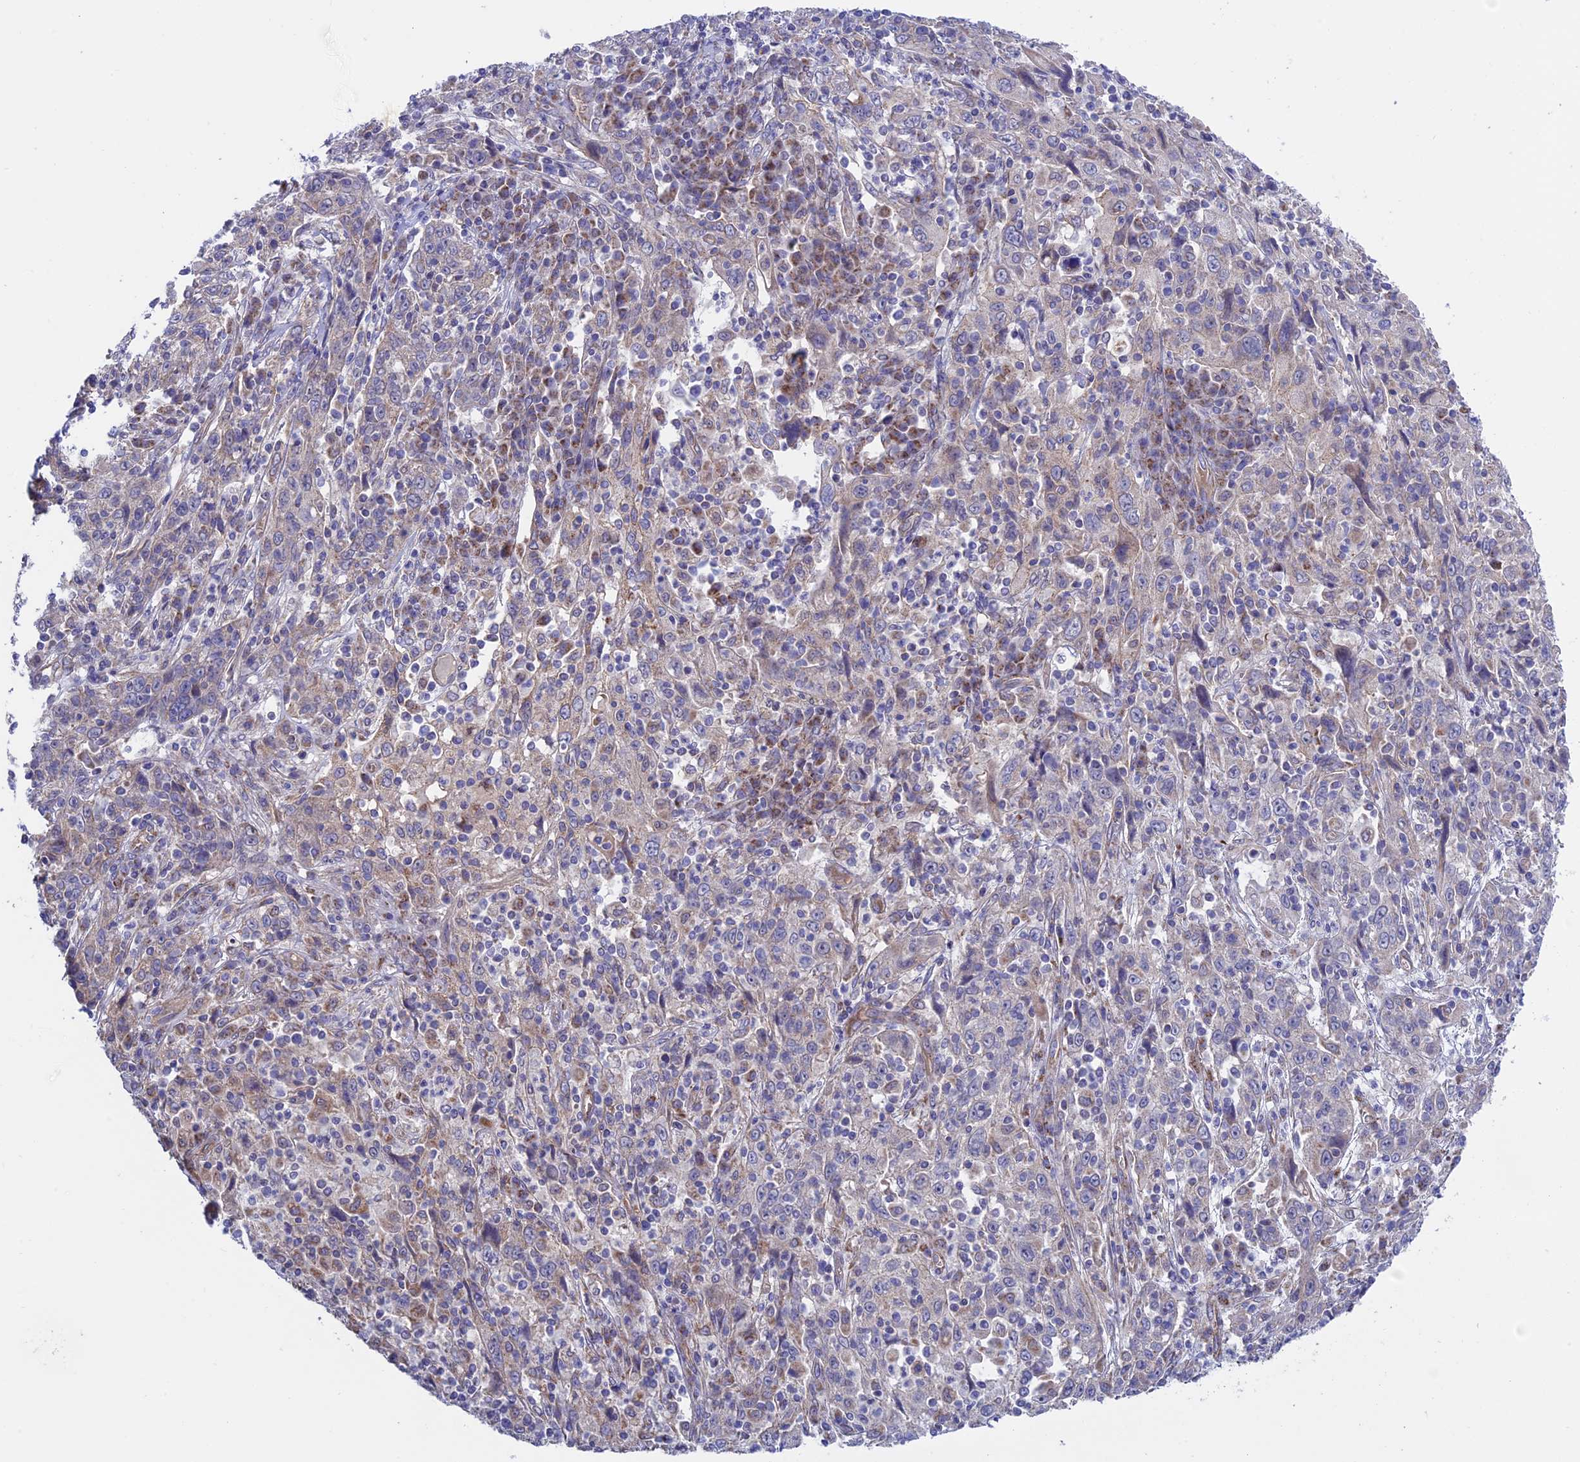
{"staining": {"intensity": "negative", "quantity": "none", "location": "none"}, "tissue": "cervical cancer", "cell_type": "Tumor cells", "image_type": "cancer", "snomed": [{"axis": "morphology", "description": "Squamous cell carcinoma, NOS"}, {"axis": "topography", "description": "Cervix"}], "caption": "The histopathology image displays no staining of tumor cells in cervical cancer. (Brightfield microscopy of DAB immunohistochemistry (IHC) at high magnification).", "gene": "ETFDH", "patient": {"sex": "female", "age": 46}}